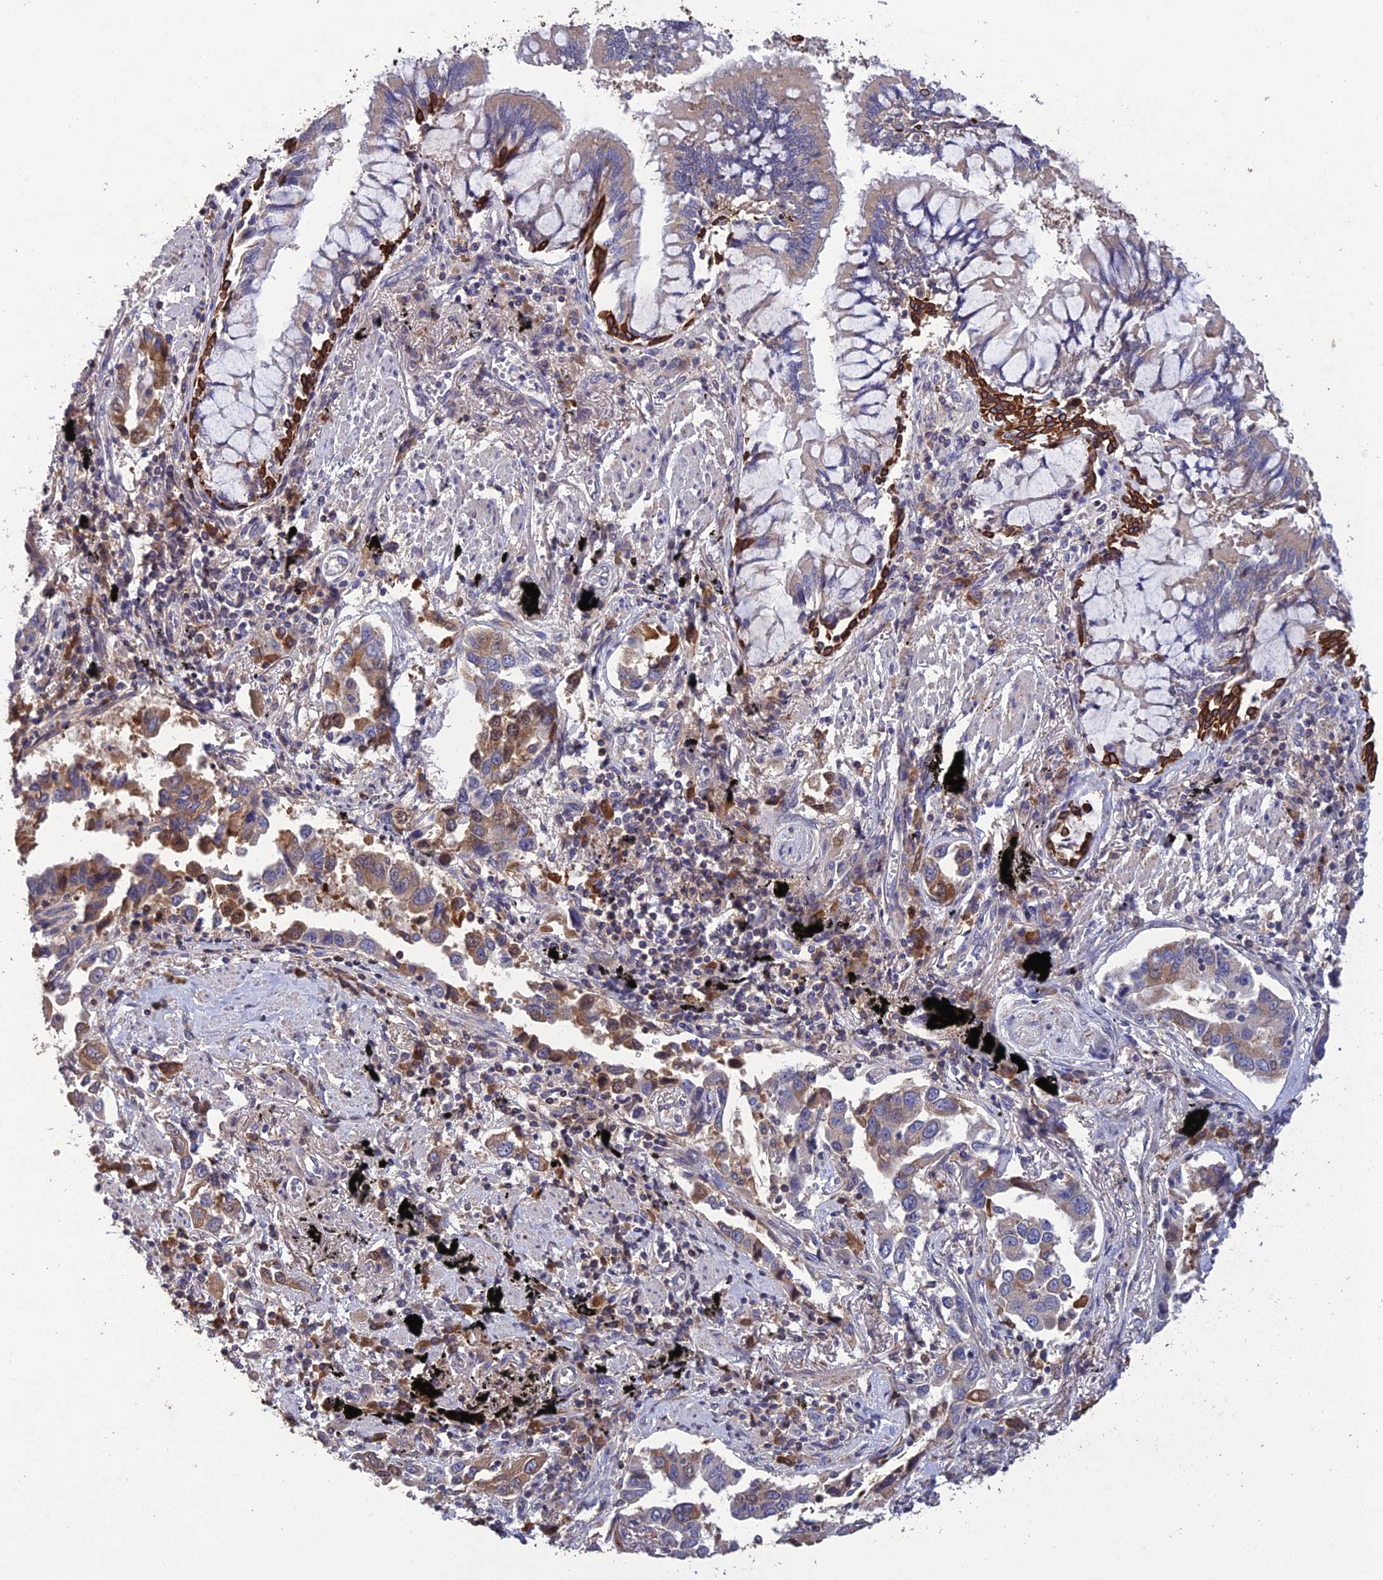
{"staining": {"intensity": "moderate", "quantity": "25%-75%", "location": "cytoplasmic/membranous"}, "tissue": "lung cancer", "cell_type": "Tumor cells", "image_type": "cancer", "snomed": [{"axis": "morphology", "description": "Adenocarcinoma, NOS"}, {"axis": "topography", "description": "Lung"}], "caption": "Adenocarcinoma (lung) was stained to show a protein in brown. There is medium levels of moderate cytoplasmic/membranous positivity in about 25%-75% of tumor cells.", "gene": "SLC39A13", "patient": {"sex": "male", "age": 67}}